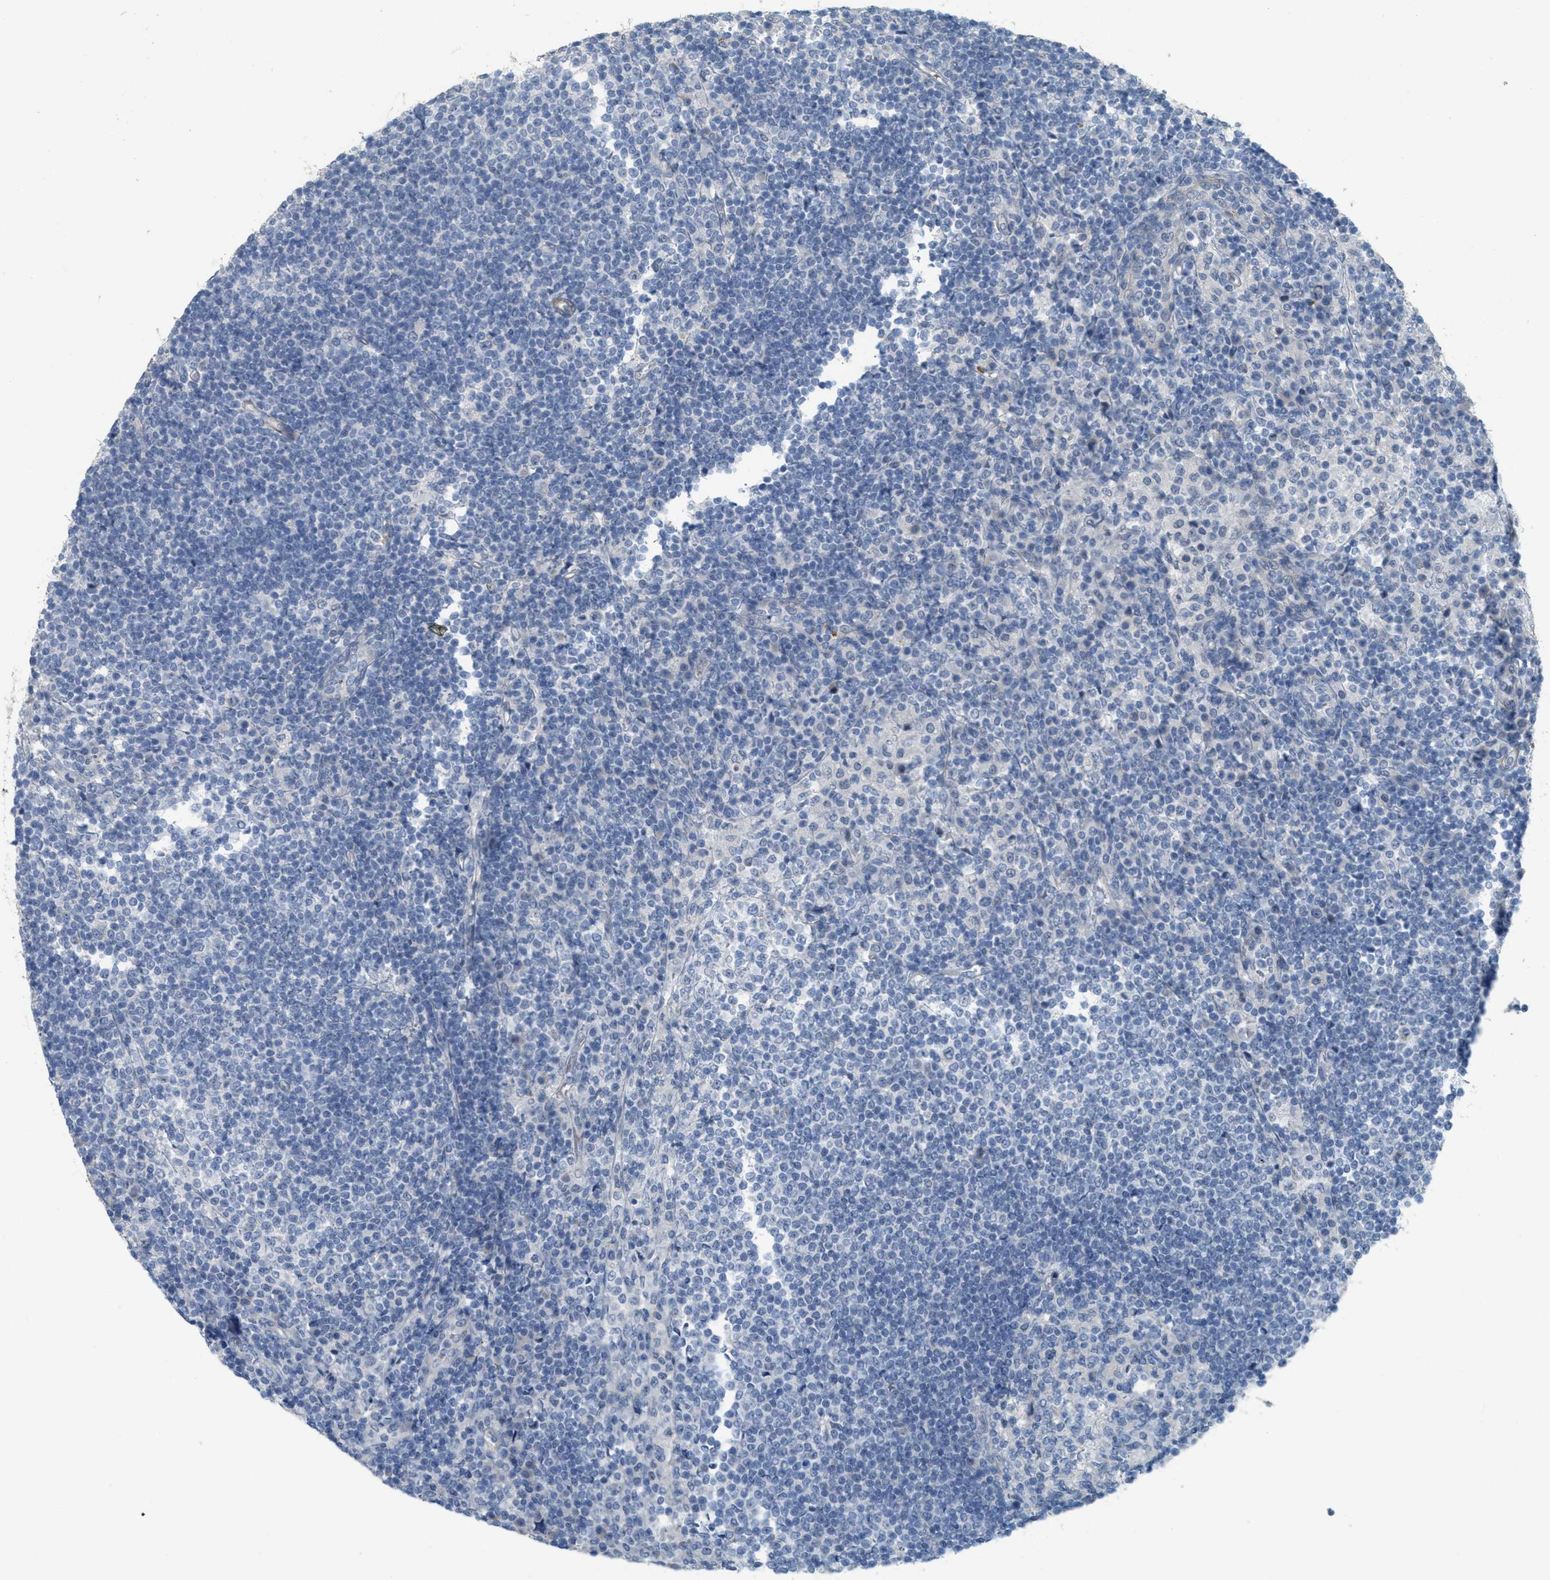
{"staining": {"intensity": "negative", "quantity": "none", "location": "none"}, "tissue": "lymph node", "cell_type": "Germinal center cells", "image_type": "normal", "snomed": [{"axis": "morphology", "description": "Normal tissue, NOS"}, {"axis": "topography", "description": "Lymph node"}], "caption": "This is an IHC image of benign human lymph node. There is no staining in germinal center cells.", "gene": "MRS2", "patient": {"sex": "female", "age": 53}}